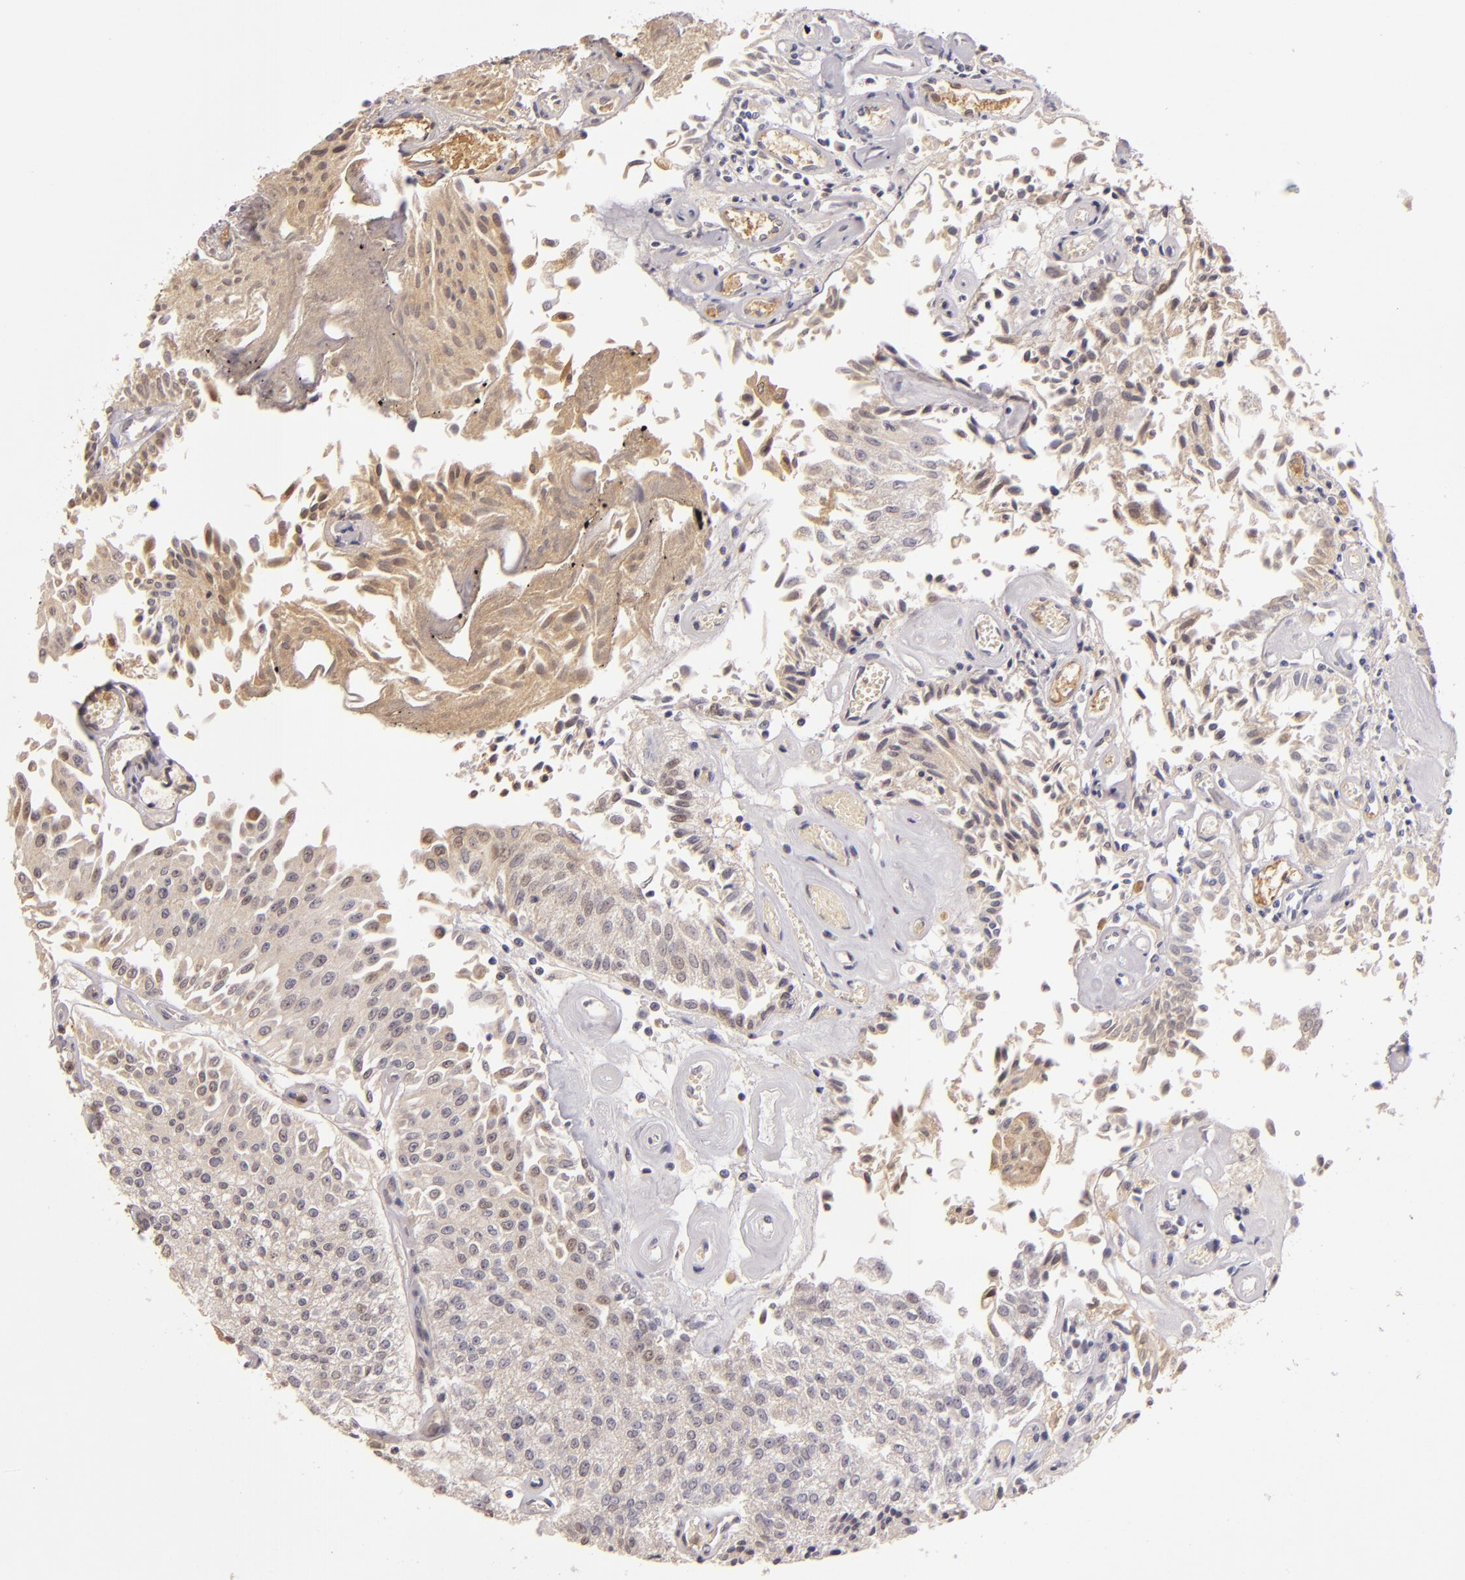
{"staining": {"intensity": "weak", "quantity": ">75%", "location": "cytoplasmic/membranous,nuclear"}, "tissue": "urothelial cancer", "cell_type": "Tumor cells", "image_type": "cancer", "snomed": [{"axis": "morphology", "description": "Urothelial carcinoma, Low grade"}, {"axis": "topography", "description": "Urinary bladder"}], "caption": "Immunohistochemical staining of urothelial carcinoma (low-grade) exhibits low levels of weak cytoplasmic/membranous and nuclear staining in about >75% of tumor cells.", "gene": "LRG1", "patient": {"sex": "male", "age": 86}}